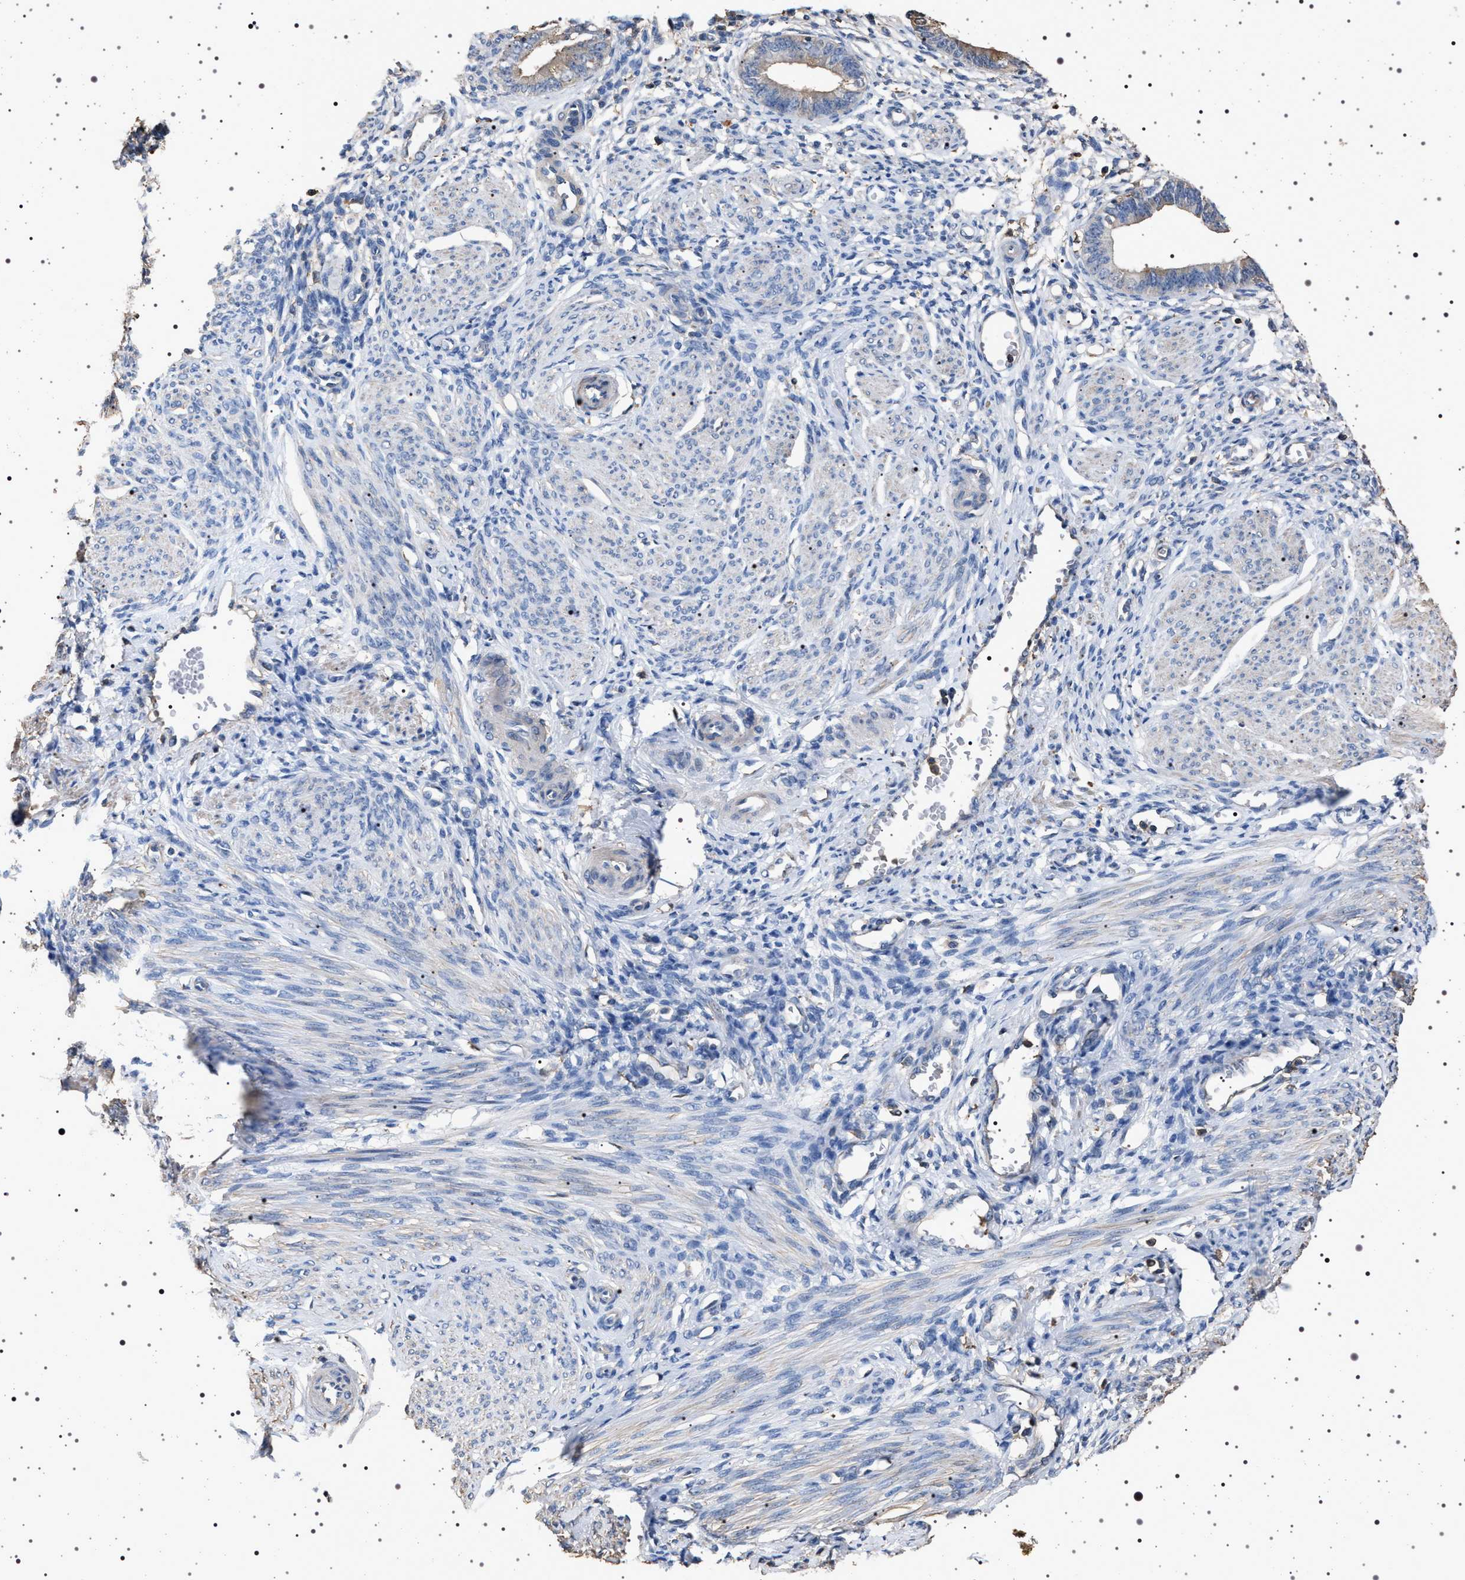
{"staining": {"intensity": "negative", "quantity": "none", "location": "none"}, "tissue": "endometrium", "cell_type": "Cells in endometrial stroma", "image_type": "normal", "snomed": [{"axis": "morphology", "description": "Normal tissue, NOS"}, {"axis": "topography", "description": "Endometrium"}], "caption": "This is an IHC photomicrograph of unremarkable endometrium. There is no positivity in cells in endometrial stroma.", "gene": "SMAP2", "patient": {"sex": "female", "age": 46}}